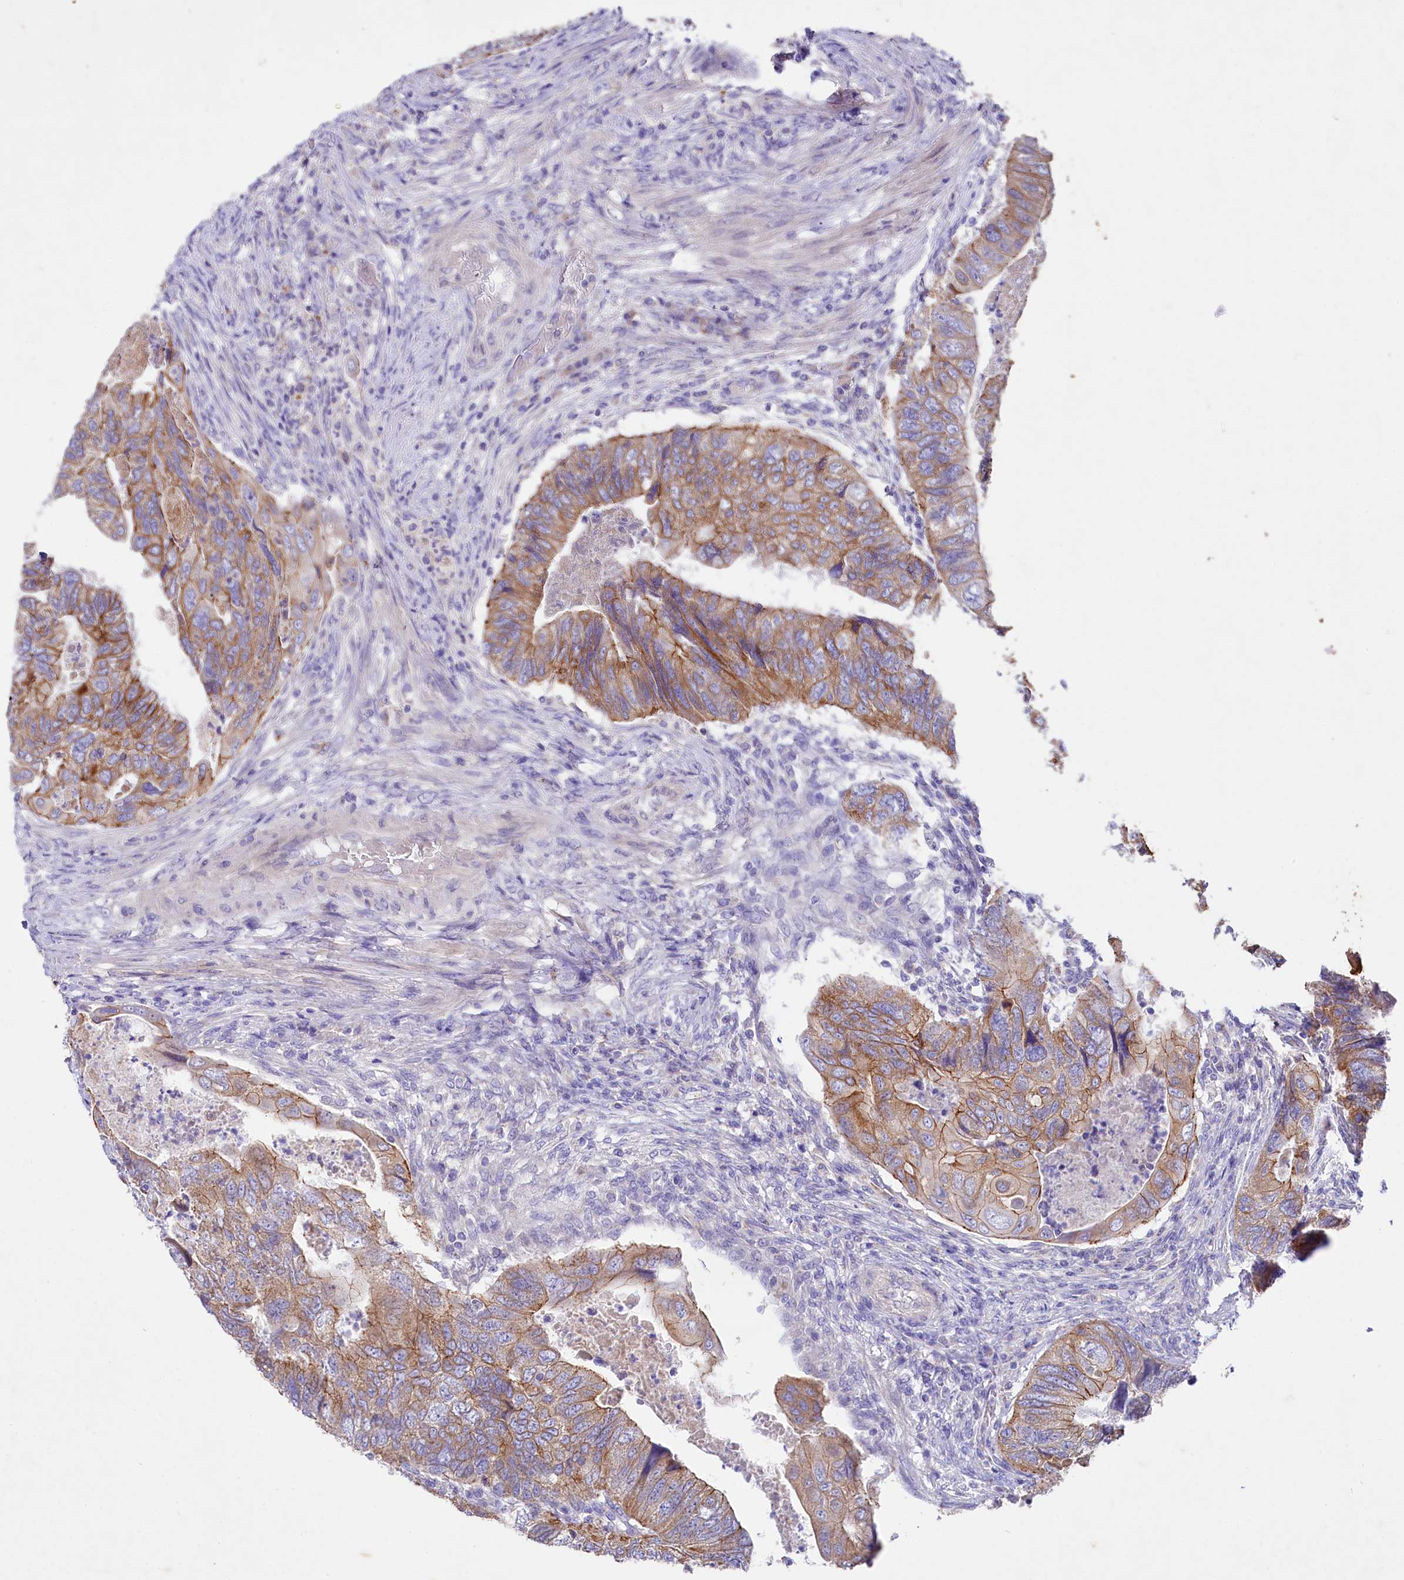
{"staining": {"intensity": "strong", "quantity": "25%-75%", "location": "cytoplasmic/membranous"}, "tissue": "colorectal cancer", "cell_type": "Tumor cells", "image_type": "cancer", "snomed": [{"axis": "morphology", "description": "Adenocarcinoma, NOS"}, {"axis": "topography", "description": "Rectum"}], "caption": "Colorectal cancer (adenocarcinoma) tissue displays strong cytoplasmic/membranous expression in about 25%-75% of tumor cells, visualized by immunohistochemistry. Using DAB (brown) and hematoxylin (blue) stains, captured at high magnification using brightfield microscopy.", "gene": "SACM1L", "patient": {"sex": "male", "age": 63}}